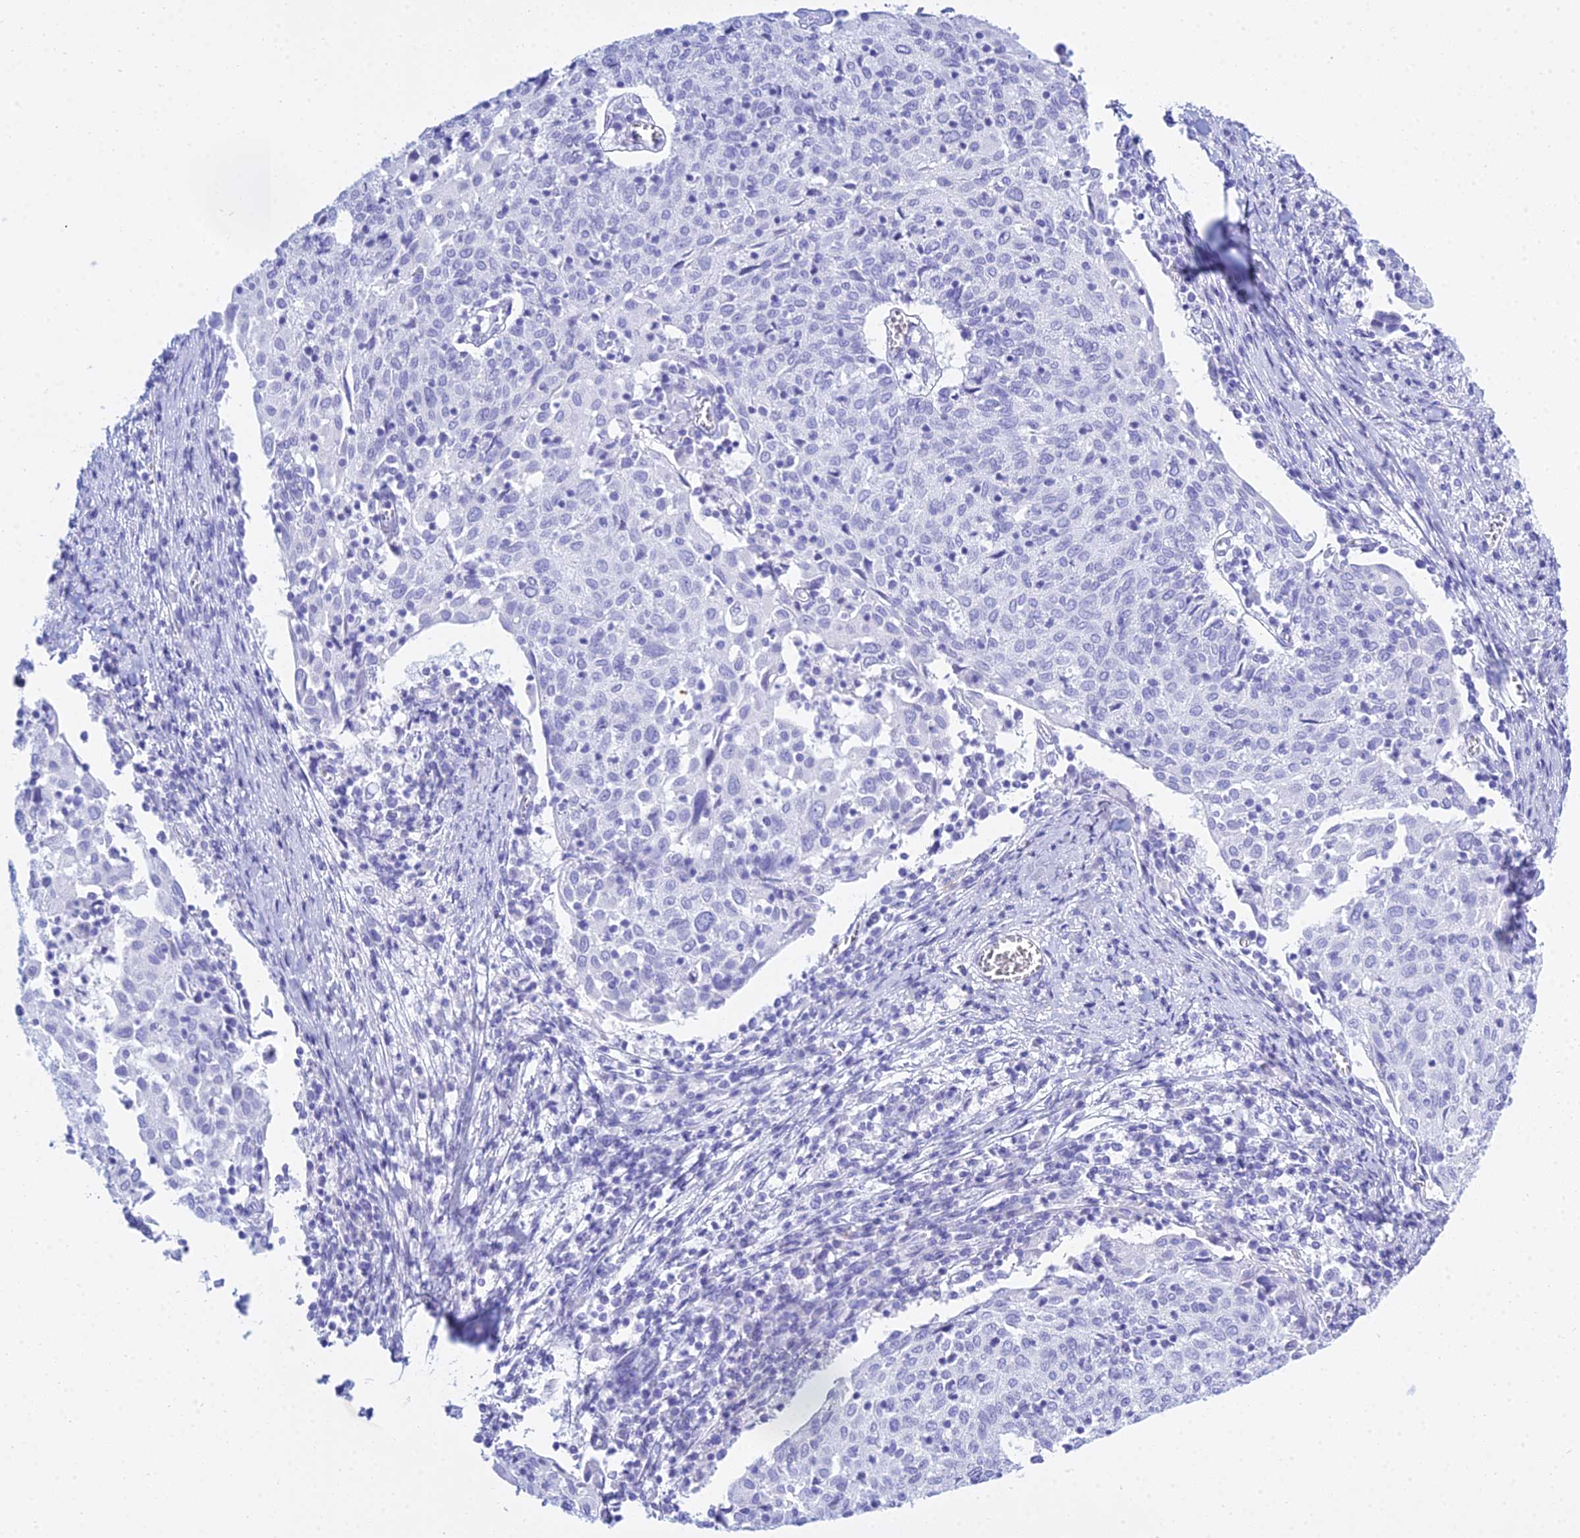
{"staining": {"intensity": "negative", "quantity": "none", "location": "none"}, "tissue": "cervical cancer", "cell_type": "Tumor cells", "image_type": "cancer", "snomed": [{"axis": "morphology", "description": "Squamous cell carcinoma, NOS"}, {"axis": "topography", "description": "Cervix"}], "caption": "A high-resolution photomicrograph shows IHC staining of cervical squamous cell carcinoma, which shows no significant positivity in tumor cells.", "gene": "PATE4", "patient": {"sex": "female", "age": 52}}